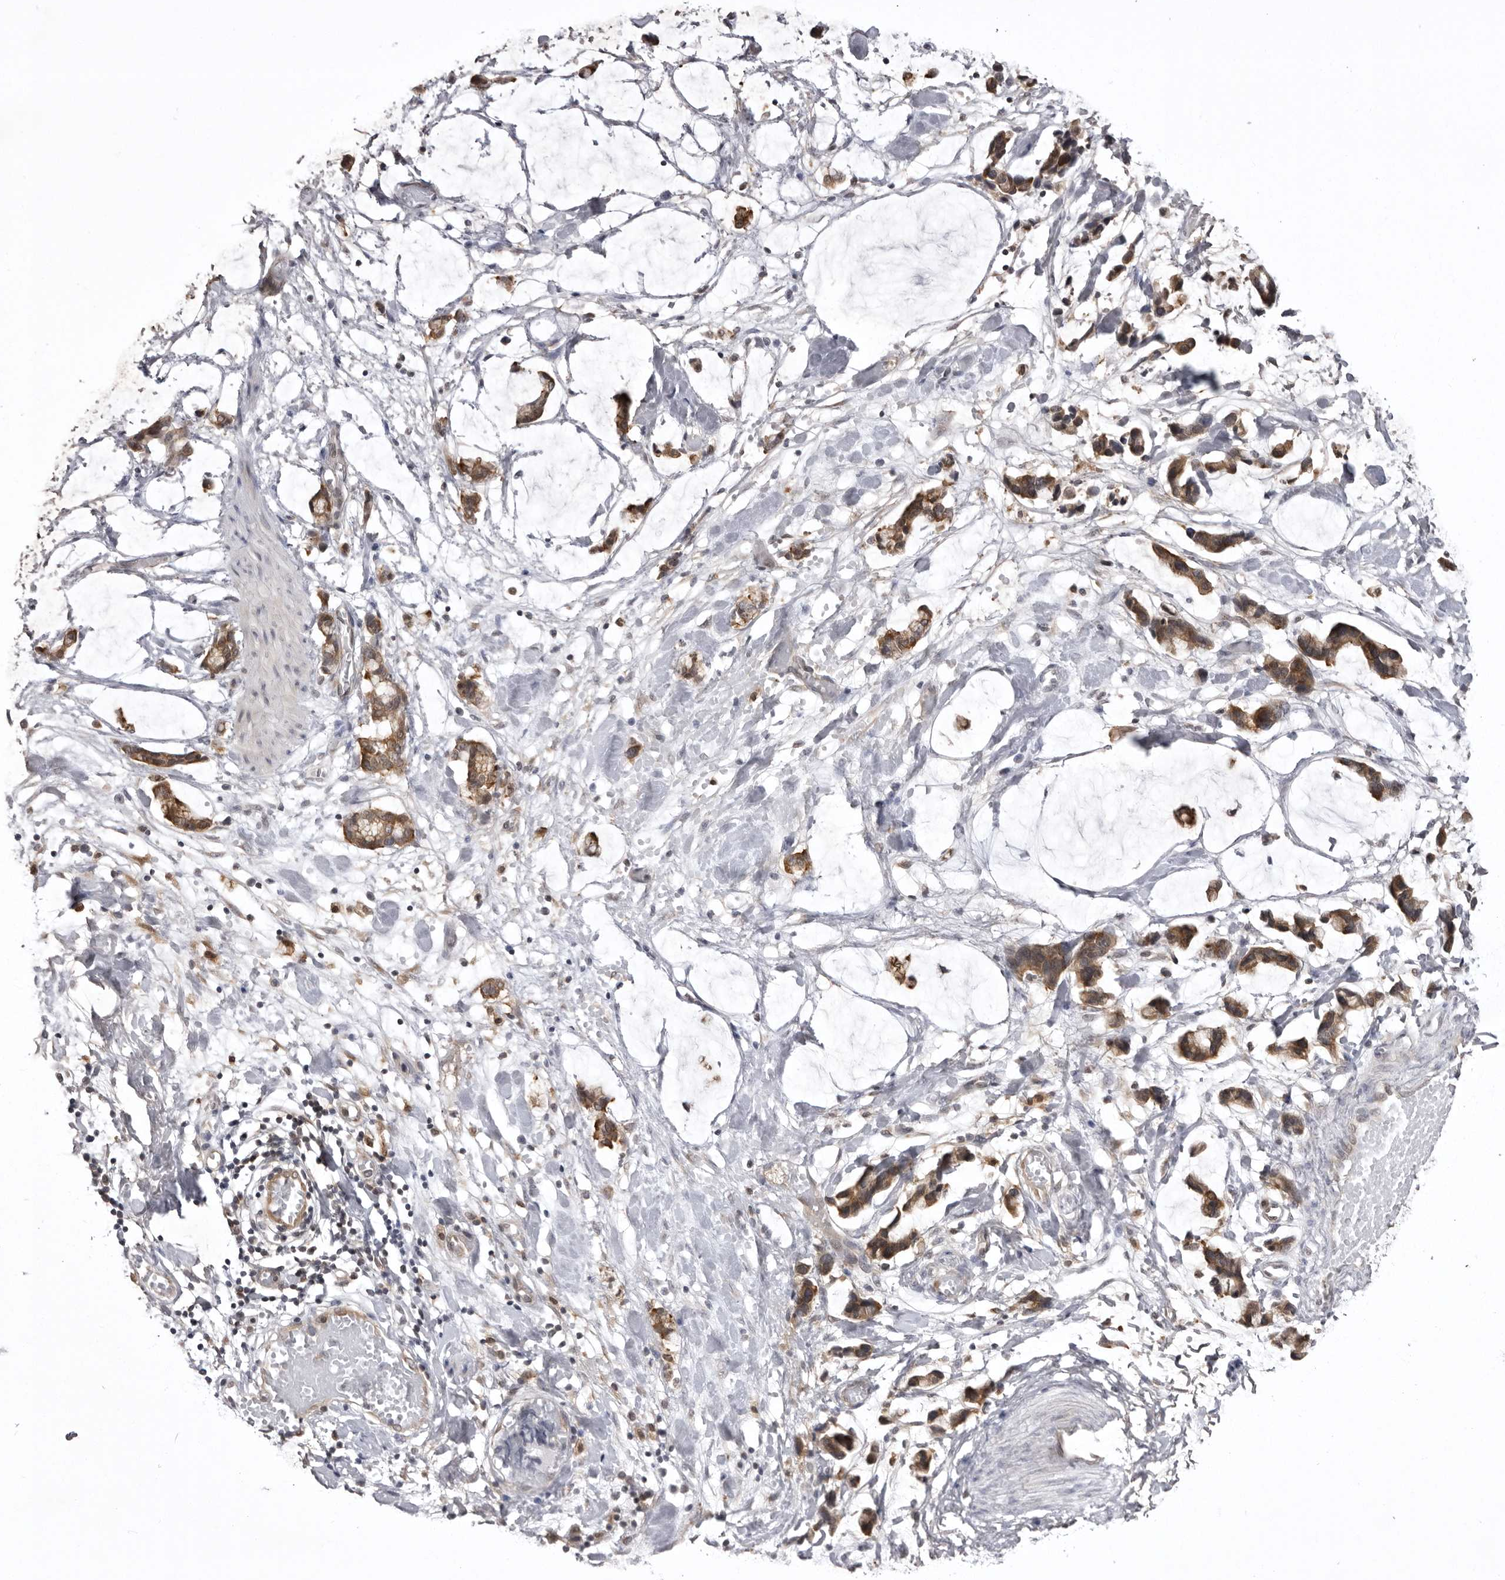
{"staining": {"intensity": "negative", "quantity": "none", "location": "none"}, "tissue": "adipose tissue", "cell_type": "Adipocytes", "image_type": "normal", "snomed": [{"axis": "morphology", "description": "Normal tissue, NOS"}, {"axis": "morphology", "description": "Adenocarcinoma, NOS"}, {"axis": "topography", "description": "Colon"}, {"axis": "topography", "description": "Peripheral nerve tissue"}], "caption": "Immunohistochemical staining of unremarkable human adipose tissue exhibits no significant positivity in adipocytes.", "gene": "USP43", "patient": {"sex": "male", "age": 14}}